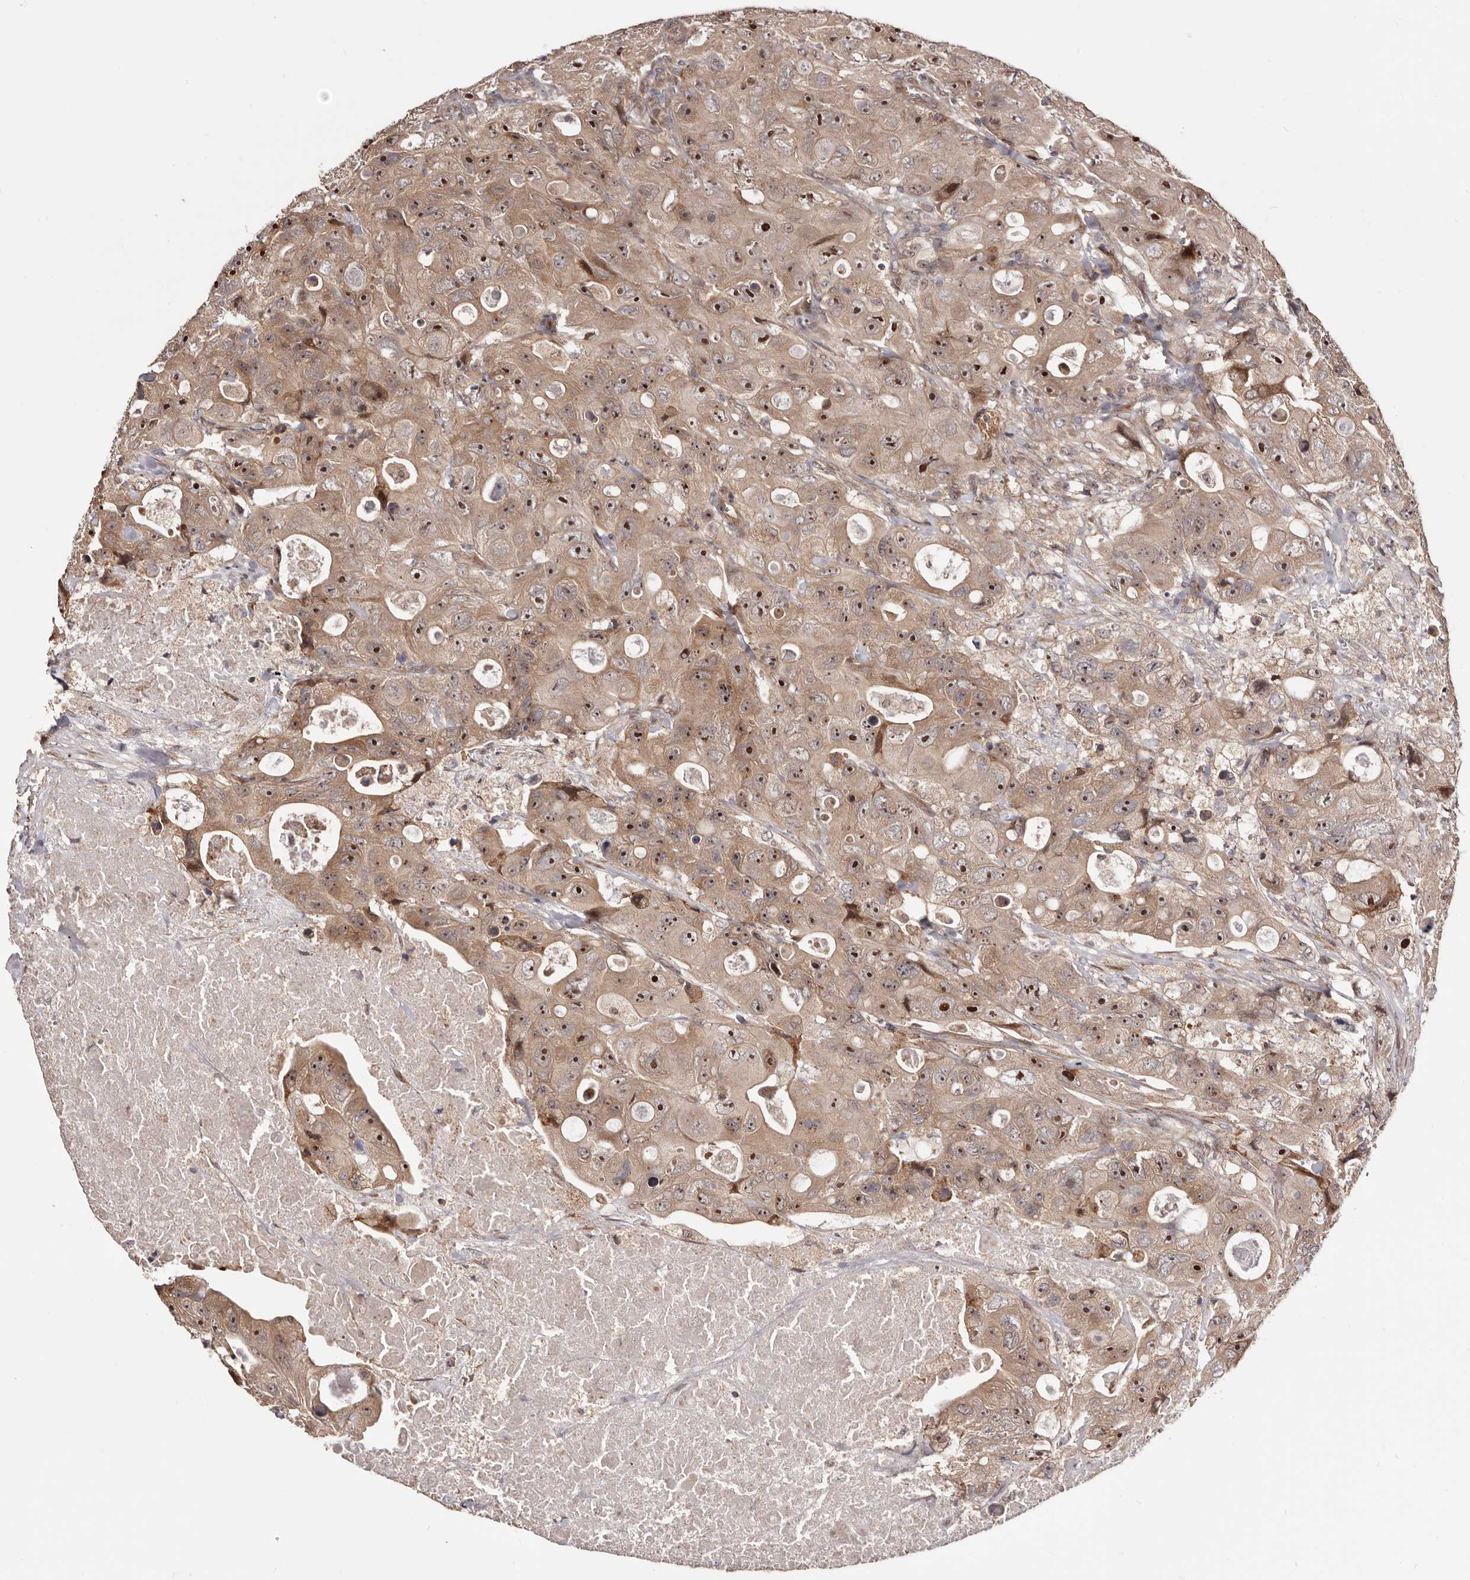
{"staining": {"intensity": "moderate", "quantity": ">75%", "location": "cytoplasmic/membranous,nuclear"}, "tissue": "colorectal cancer", "cell_type": "Tumor cells", "image_type": "cancer", "snomed": [{"axis": "morphology", "description": "Adenocarcinoma, NOS"}, {"axis": "topography", "description": "Colon"}], "caption": "Colorectal cancer (adenocarcinoma) stained with a protein marker reveals moderate staining in tumor cells.", "gene": "NOL12", "patient": {"sex": "female", "age": 46}}